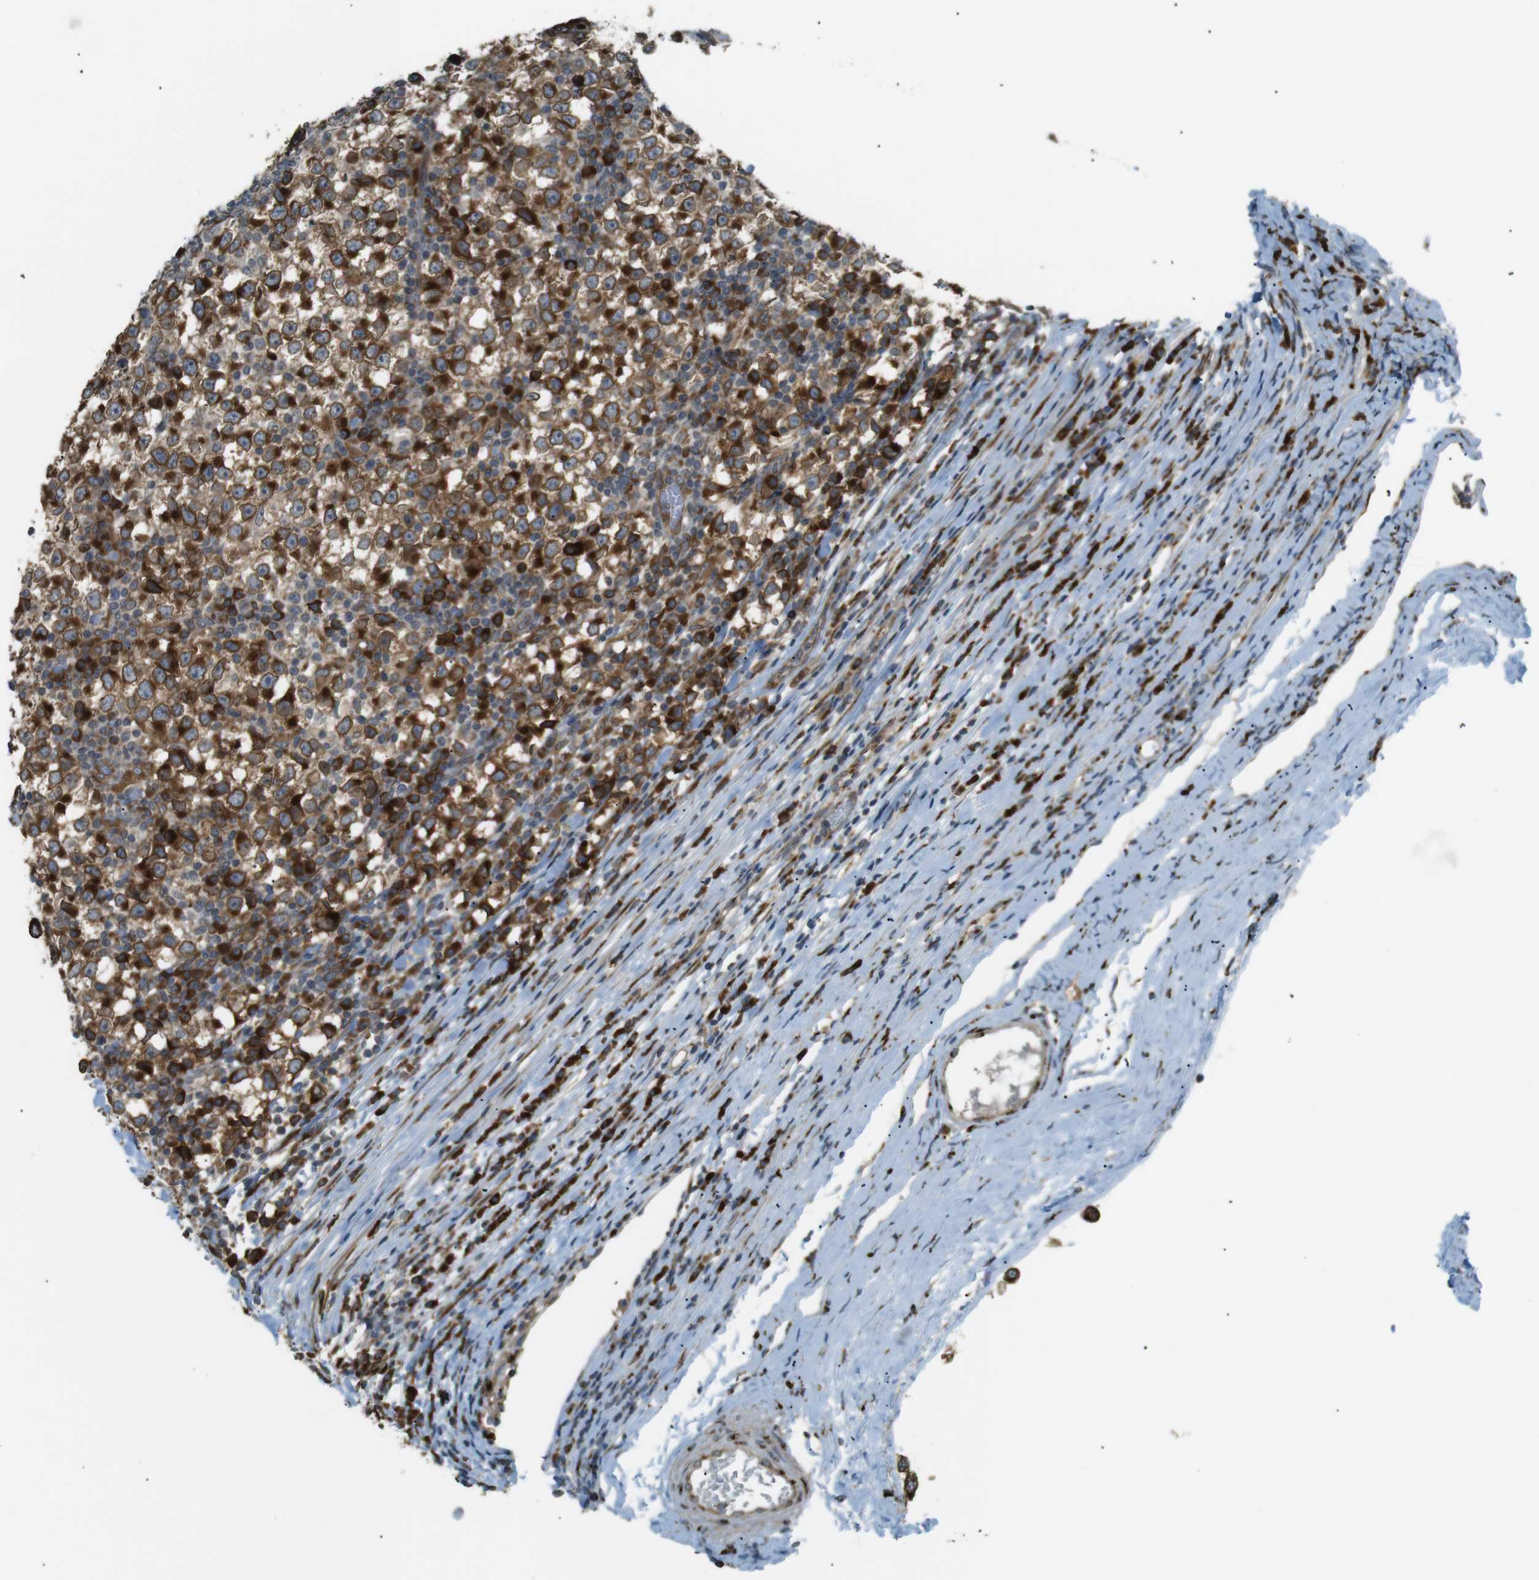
{"staining": {"intensity": "strong", "quantity": ">75%", "location": "cytoplasmic/membranous"}, "tissue": "testis cancer", "cell_type": "Tumor cells", "image_type": "cancer", "snomed": [{"axis": "morphology", "description": "Seminoma, NOS"}, {"axis": "topography", "description": "Testis"}], "caption": "High-power microscopy captured an immunohistochemistry histopathology image of testis cancer, revealing strong cytoplasmic/membranous expression in approximately >75% of tumor cells.", "gene": "TMED4", "patient": {"sex": "male", "age": 65}}